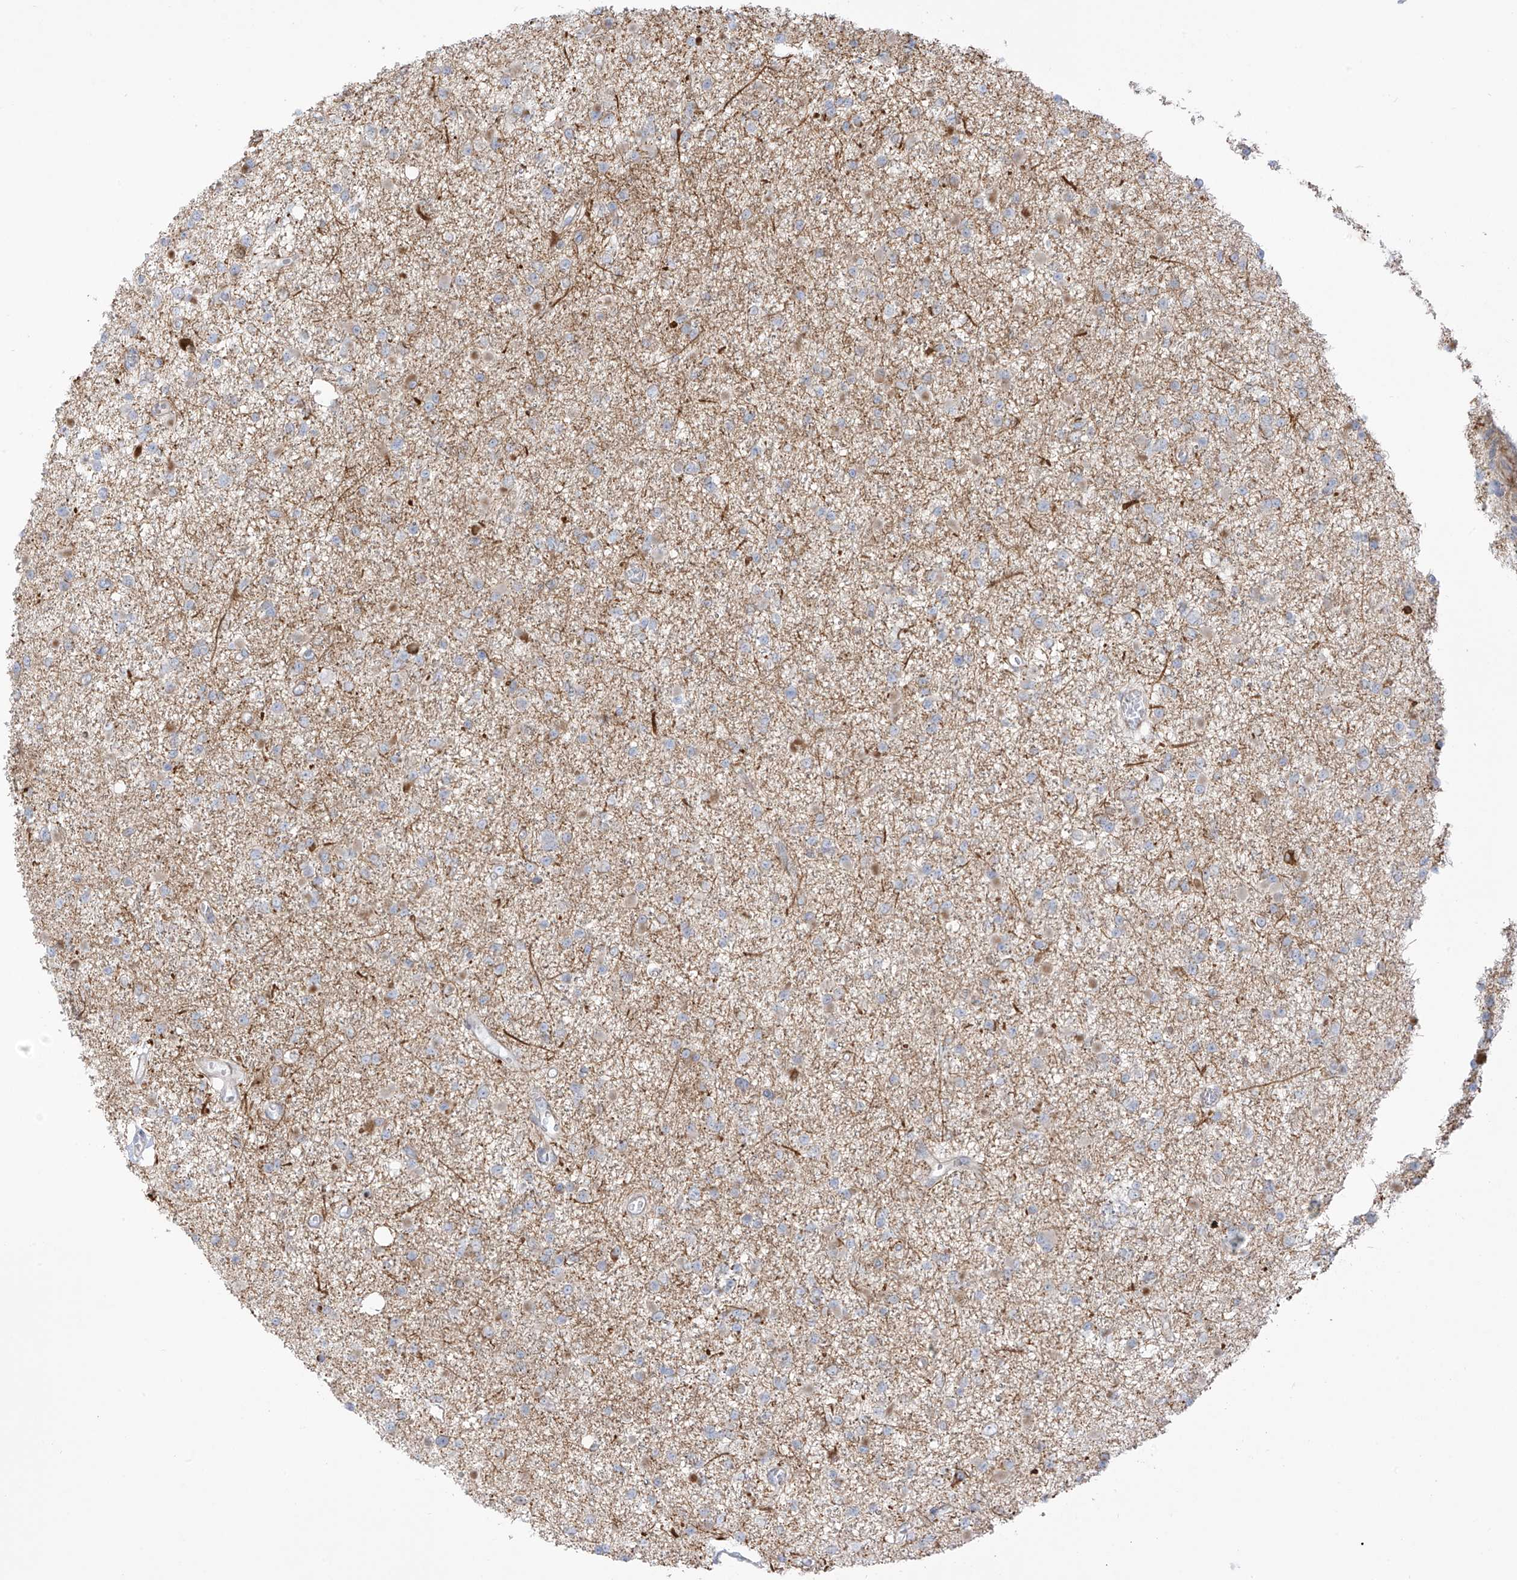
{"staining": {"intensity": "negative", "quantity": "none", "location": "none"}, "tissue": "glioma", "cell_type": "Tumor cells", "image_type": "cancer", "snomed": [{"axis": "morphology", "description": "Glioma, malignant, Low grade"}, {"axis": "topography", "description": "Brain"}], "caption": "This is an immunohistochemistry (IHC) micrograph of malignant glioma (low-grade). There is no expression in tumor cells.", "gene": "HS6ST2", "patient": {"sex": "female", "age": 22}}